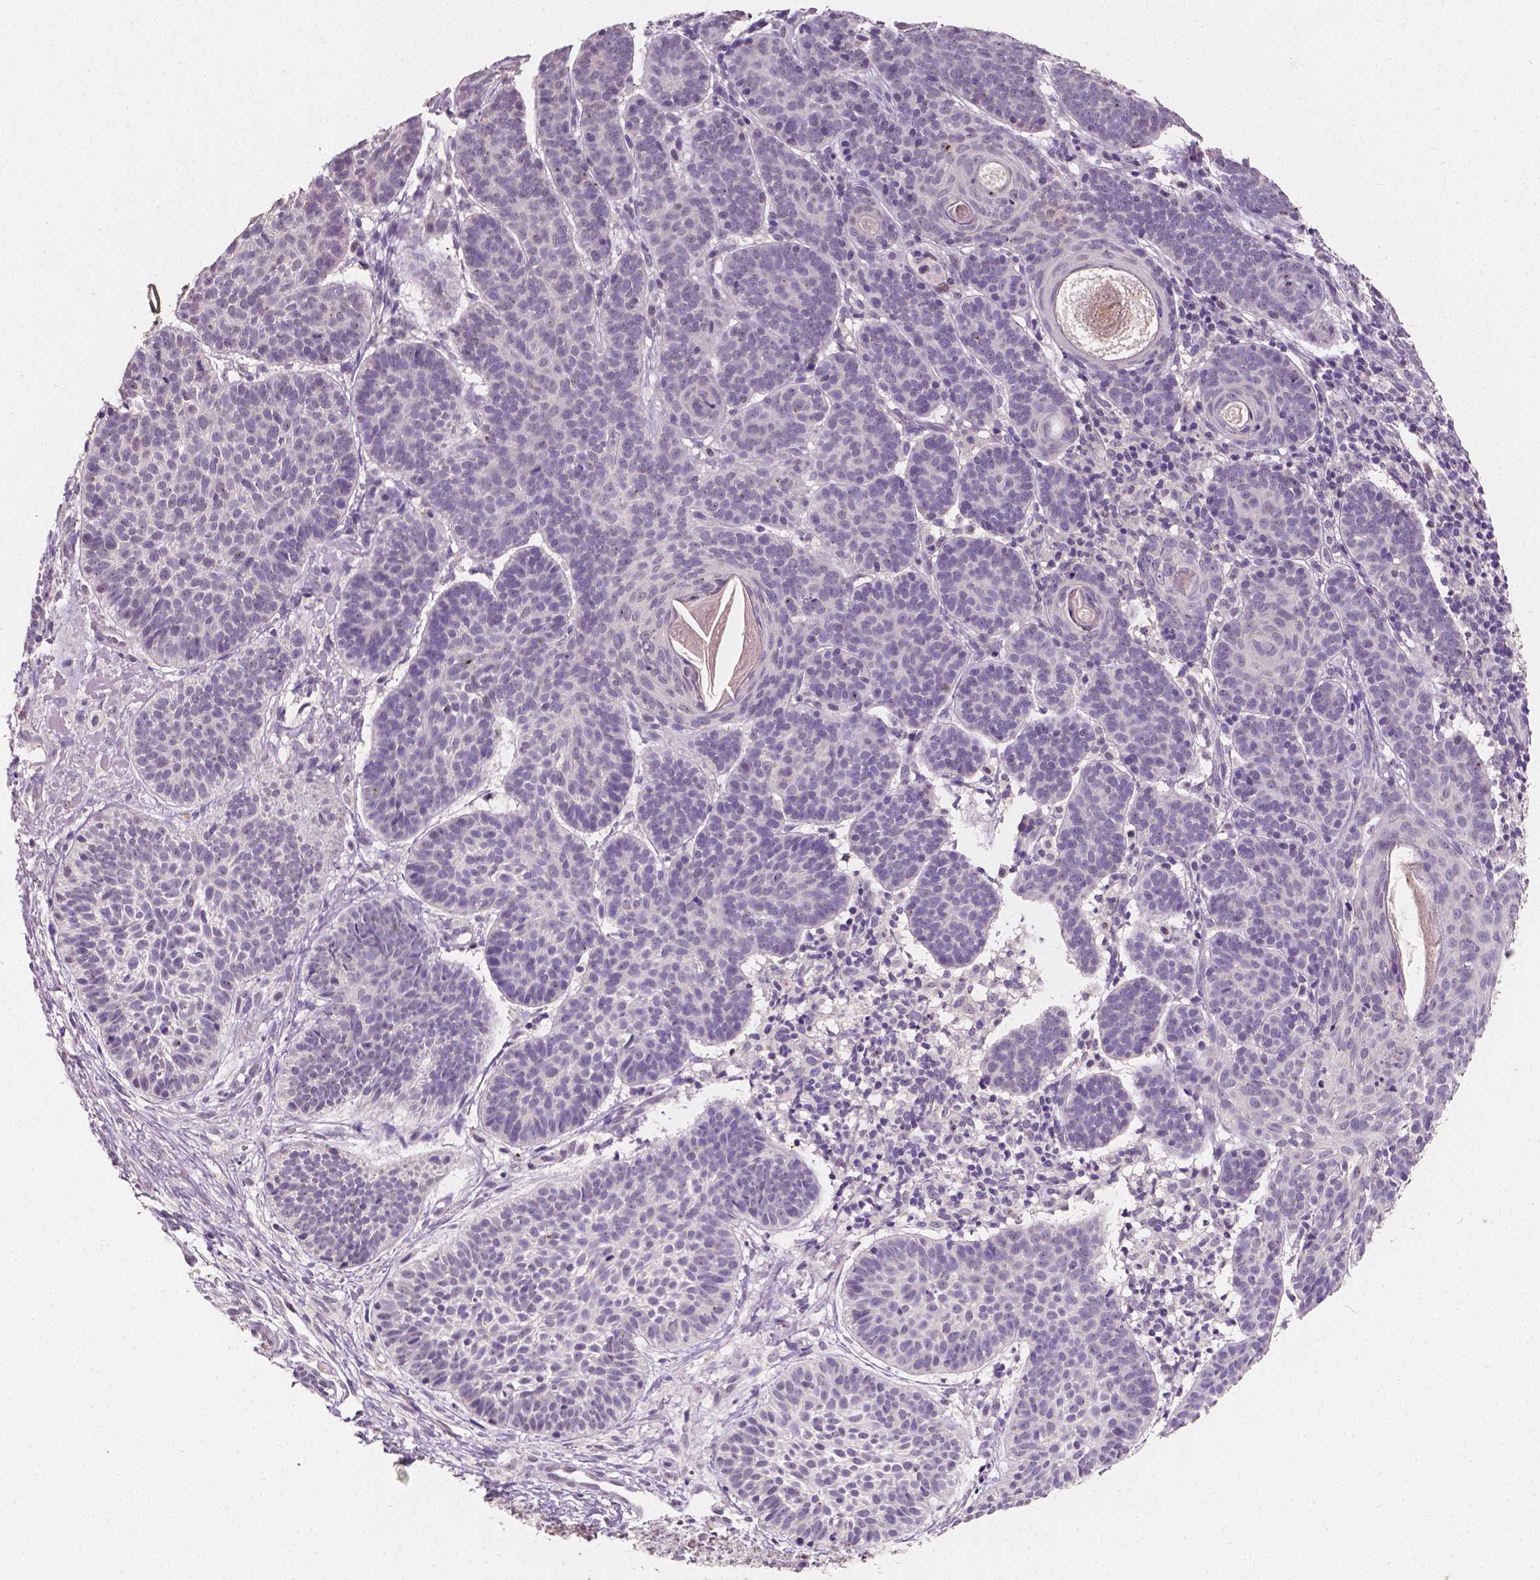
{"staining": {"intensity": "negative", "quantity": "none", "location": "none"}, "tissue": "skin cancer", "cell_type": "Tumor cells", "image_type": "cancer", "snomed": [{"axis": "morphology", "description": "Basal cell carcinoma"}, {"axis": "topography", "description": "Skin"}], "caption": "Tumor cells are negative for protein expression in human basal cell carcinoma (skin).", "gene": "TAL1", "patient": {"sex": "male", "age": 72}}